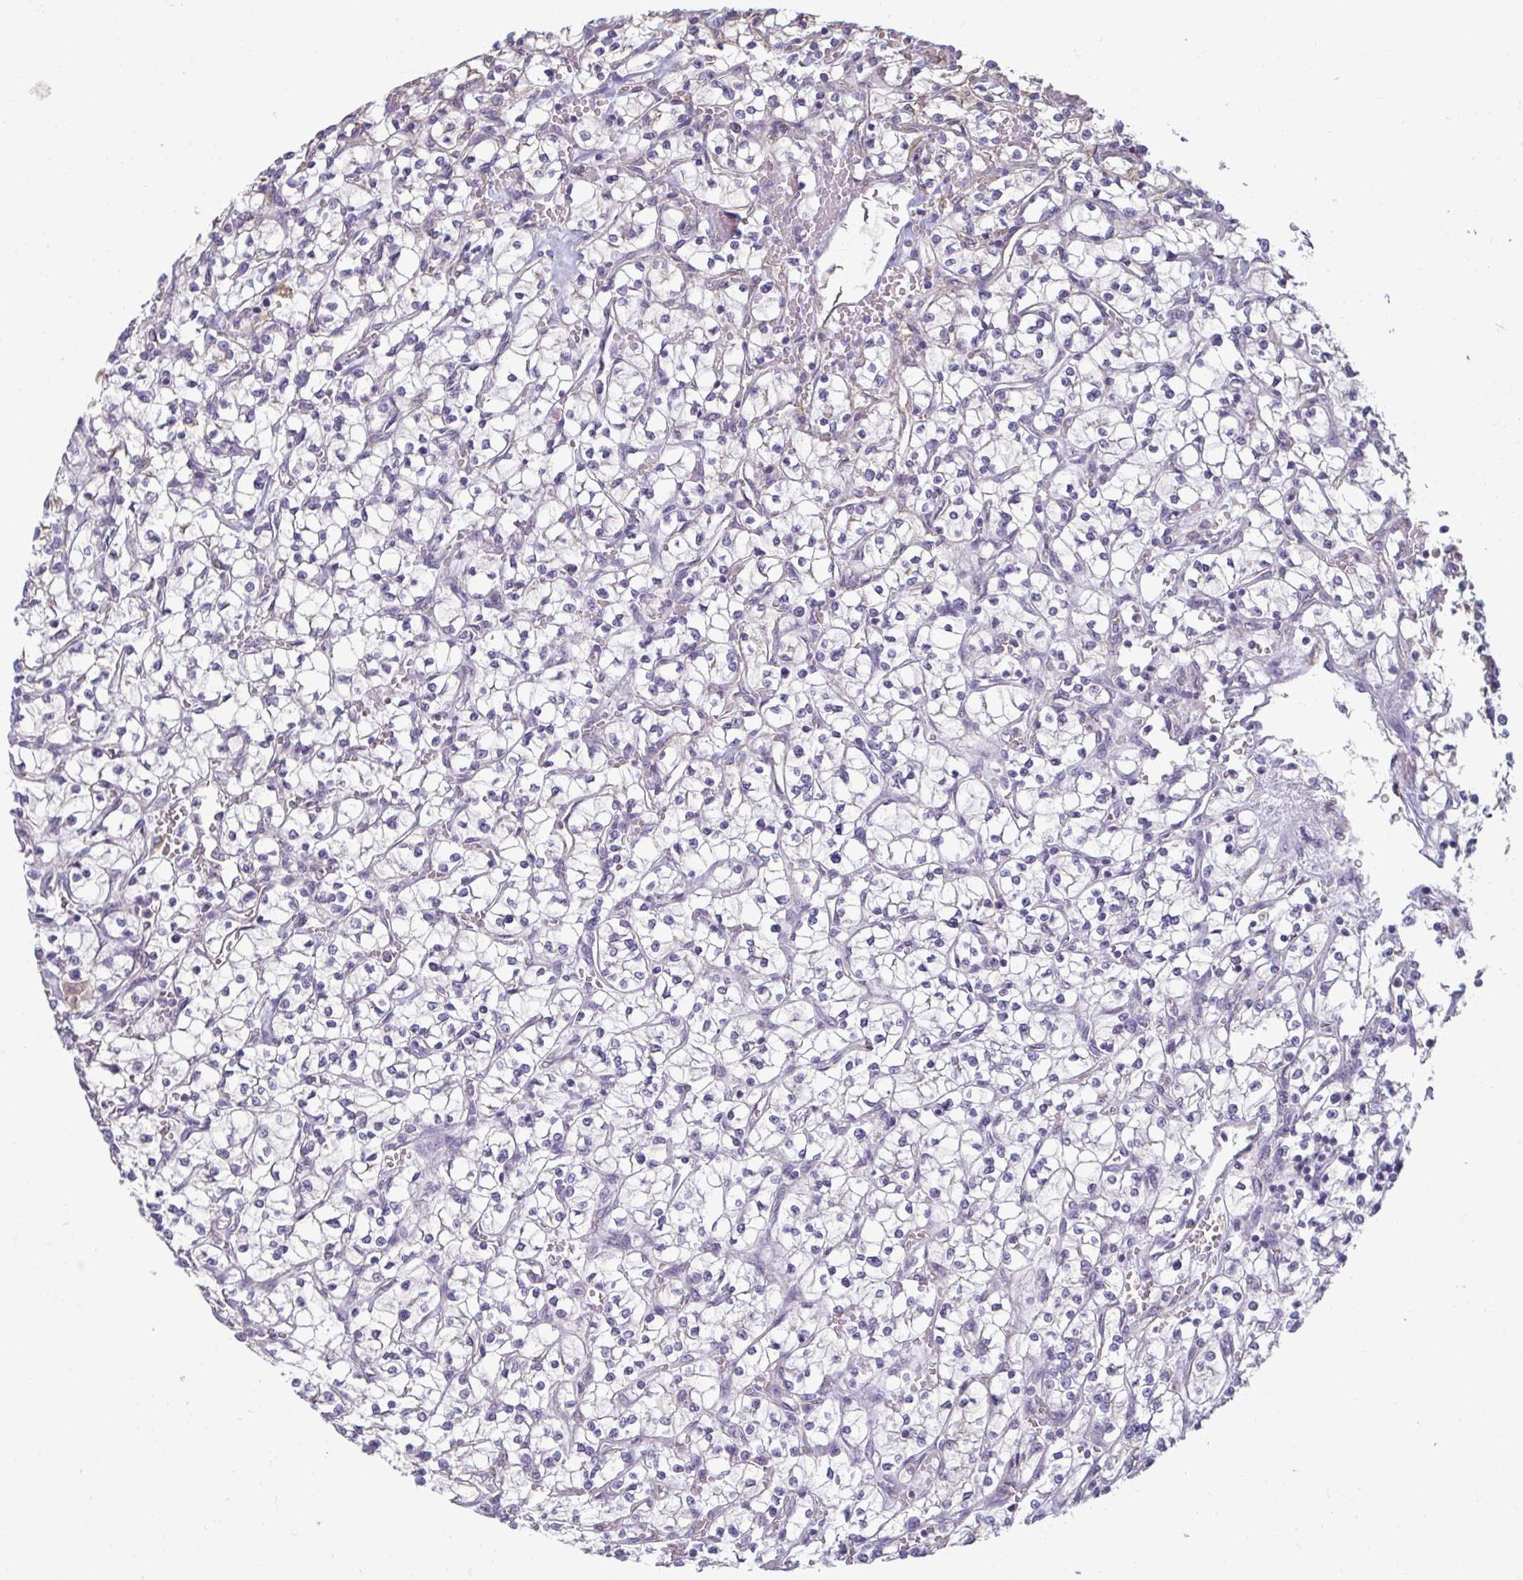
{"staining": {"intensity": "negative", "quantity": "none", "location": "none"}, "tissue": "renal cancer", "cell_type": "Tumor cells", "image_type": "cancer", "snomed": [{"axis": "morphology", "description": "Adenocarcinoma, NOS"}, {"axis": "topography", "description": "Kidney"}], "caption": "Protein analysis of adenocarcinoma (renal) exhibits no significant expression in tumor cells.", "gene": "PDE2A", "patient": {"sex": "female", "age": 64}}